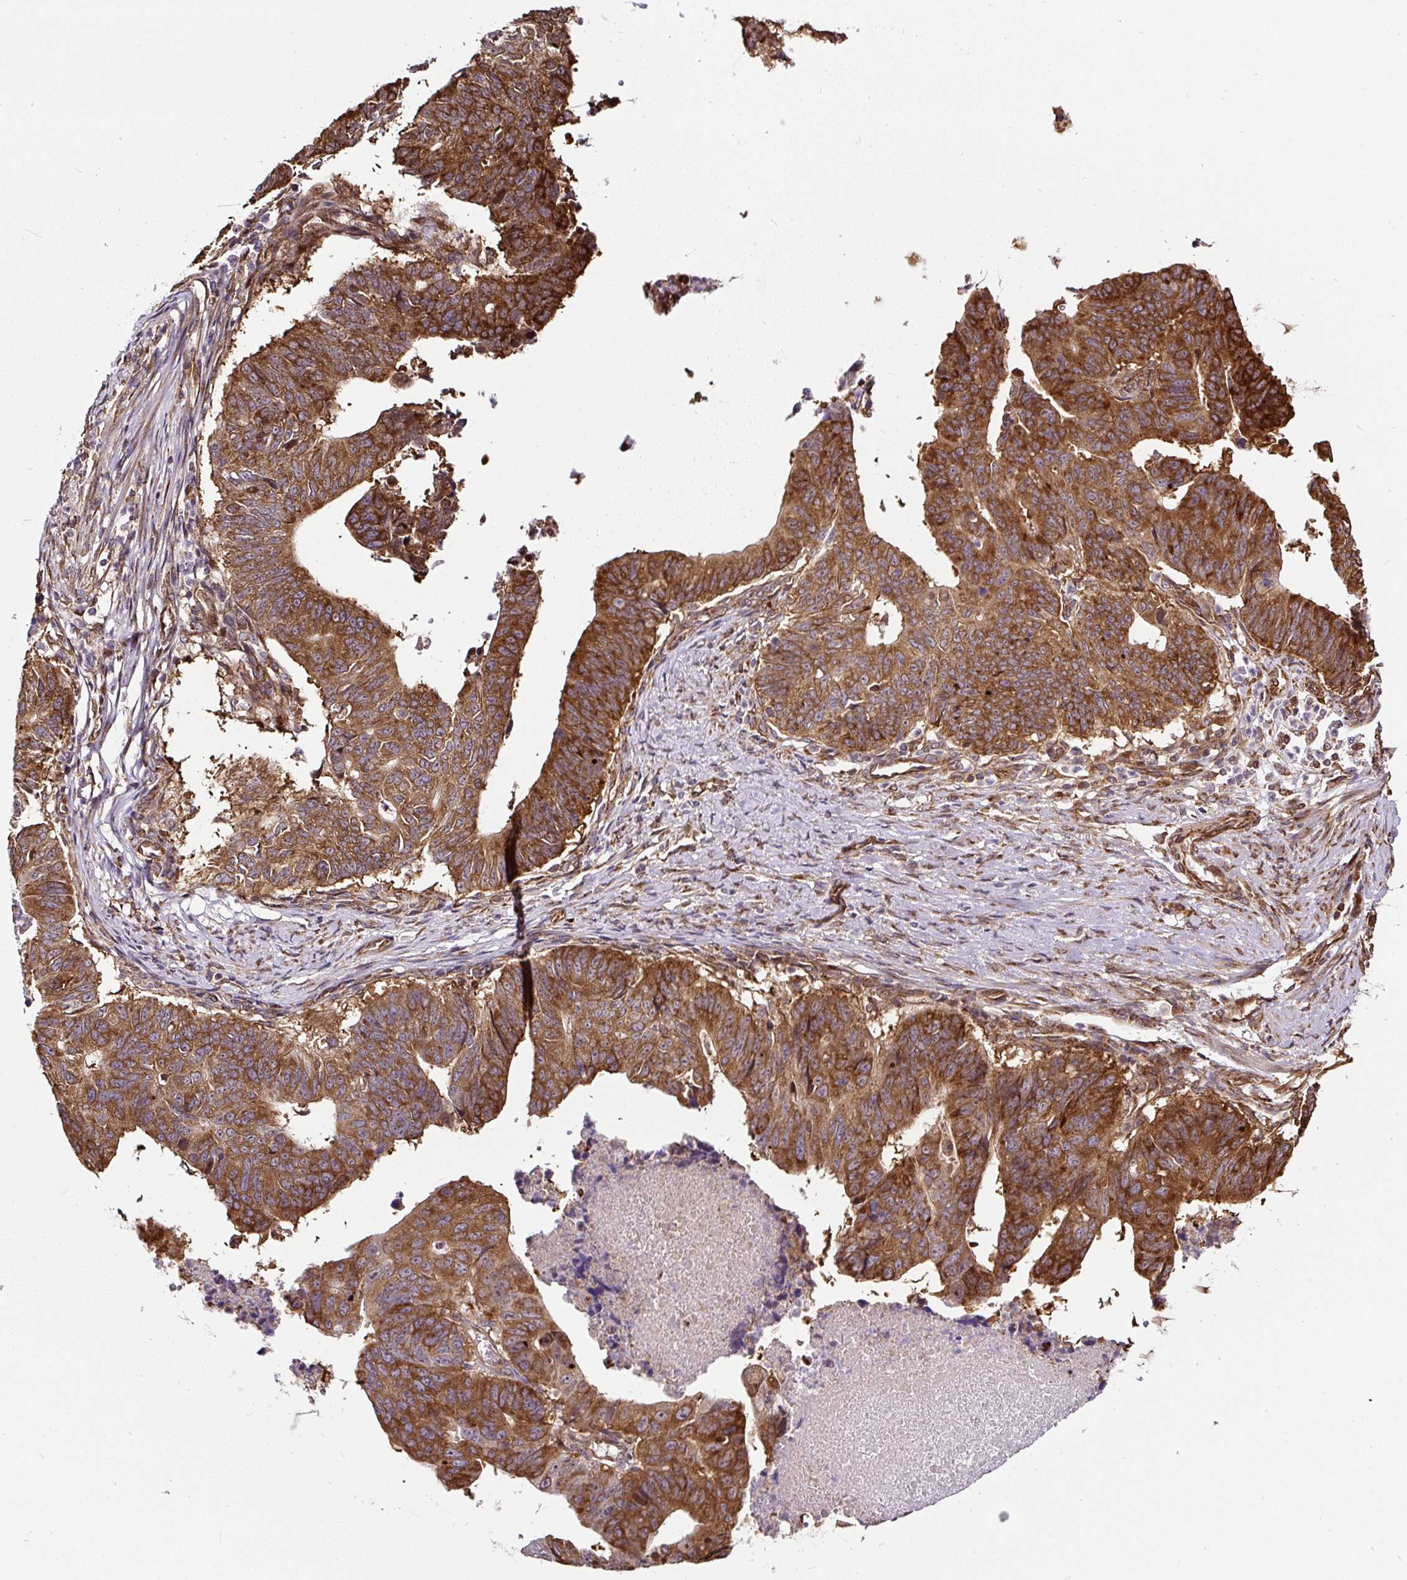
{"staining": {"intensity": "strong", "quantity": ">75%", "location": "cytoplasmic/membranous"}, "tissue": "stomach cancer", "cell_type": "Tumor cells", "image_type": "cancer", "snomed": [{"axis": "morphology", "description": "Adenocarcinoma, NOS"}, {"axis": "topography", "description": "Stomach"}], "caption": "Tumor cells show strong cytoplasmic/membranous expression in approximately >75% of cells in stomach cancer (adenocarcinoma).", "gene": "KDM4E", "patient": {"sex": "male", "age": 59}}